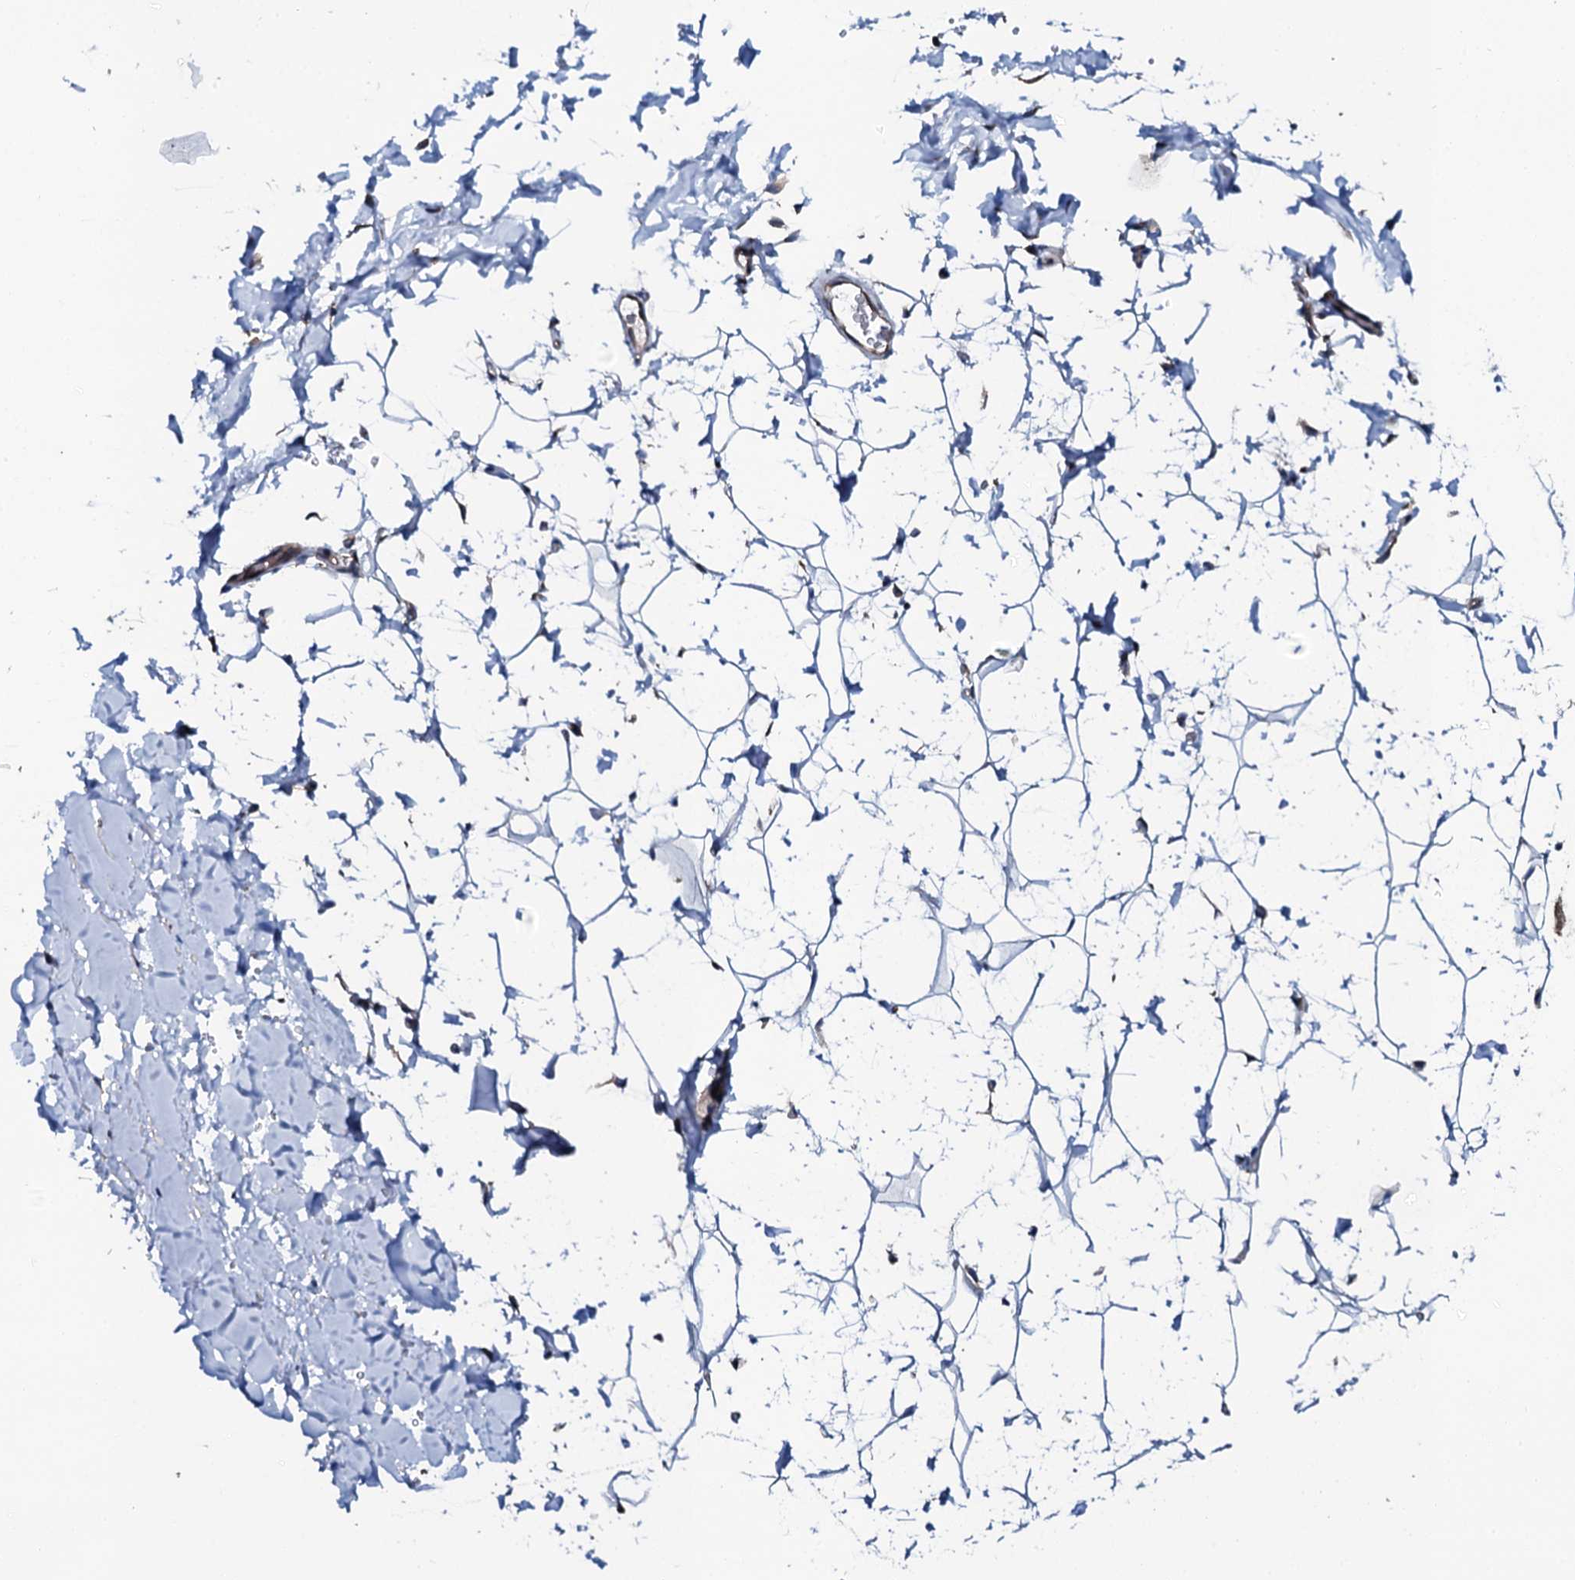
{"staining": {"intensity": "negative", "quantity": "none", "location": "none"}, "tissue": "adipose tissue", "cell_type": "Adipocytes", "image_type": "normal", "snomed": [{"axis": "morphology", "description": "Normal tissue, NOS"}, {"axis": "topography", "description": "Breast"}], "caption": "DAB immunohistochemical staining of normal adipose tissue reveals no significant positivity in adipocytes.", "gene": "GLCE", "patient": {"sex": "female", "age": 26}}